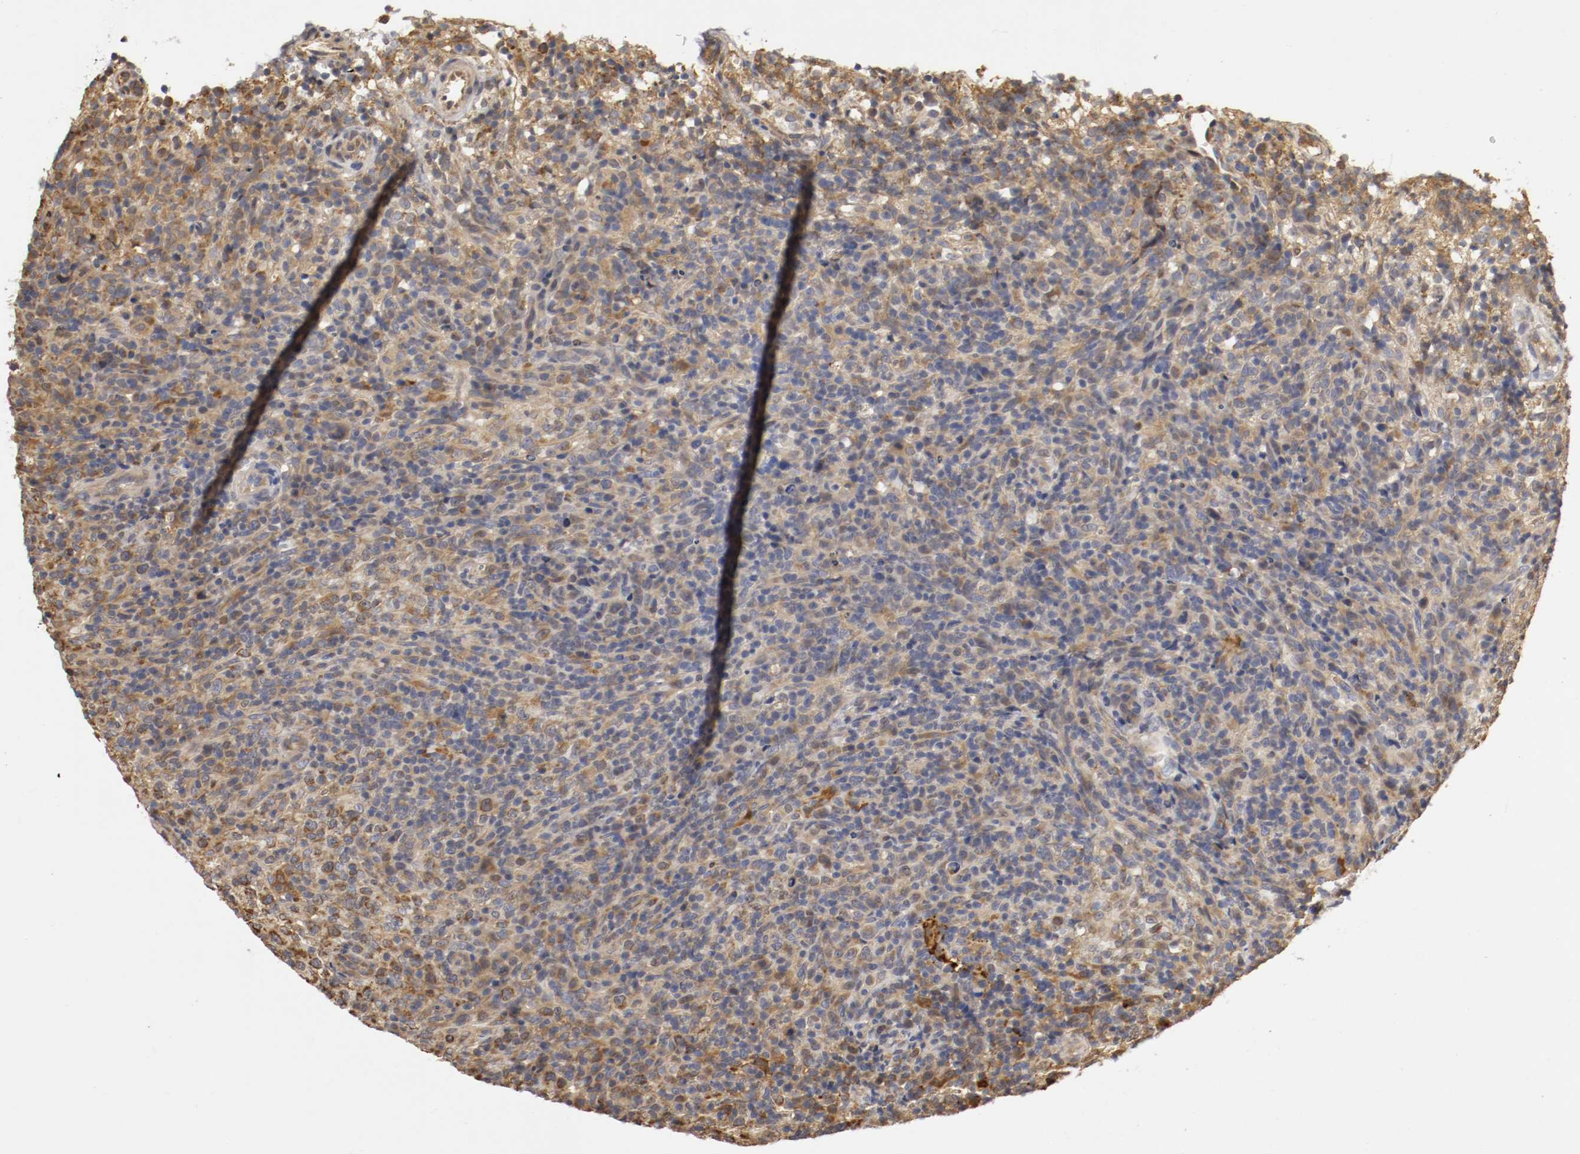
{"staining": {"intensity": "moderate", "quantity": ">75%", "location": "cytoplasmic/membranous"}, "tissue": "lymphoma", "cell_type": "Tumor cells", "image_type": "cancer", "snomed": [{"axis": "morphology", "description": "Malignant lymphoma, non-Hodgkin's type, High grade"}, {"axis": "topography", "description": "Lymph node"}], "caption": "Immunohistochemistry (IHC) staining of high-grade malignant lymphoma, non-Hodgkin's type, which reveals medium levels of moderate cytoplasmic/membranous staining in approximately >75% of tumor cells indicating moderate cytoplasmic/membranous protein expression. The staining was performed using DAB (brown) for protein detection and nuclei were counterstained in hematoxylin (blue).", "gene": "VEZT", "patient": {"sex": "female", "age": 76}}